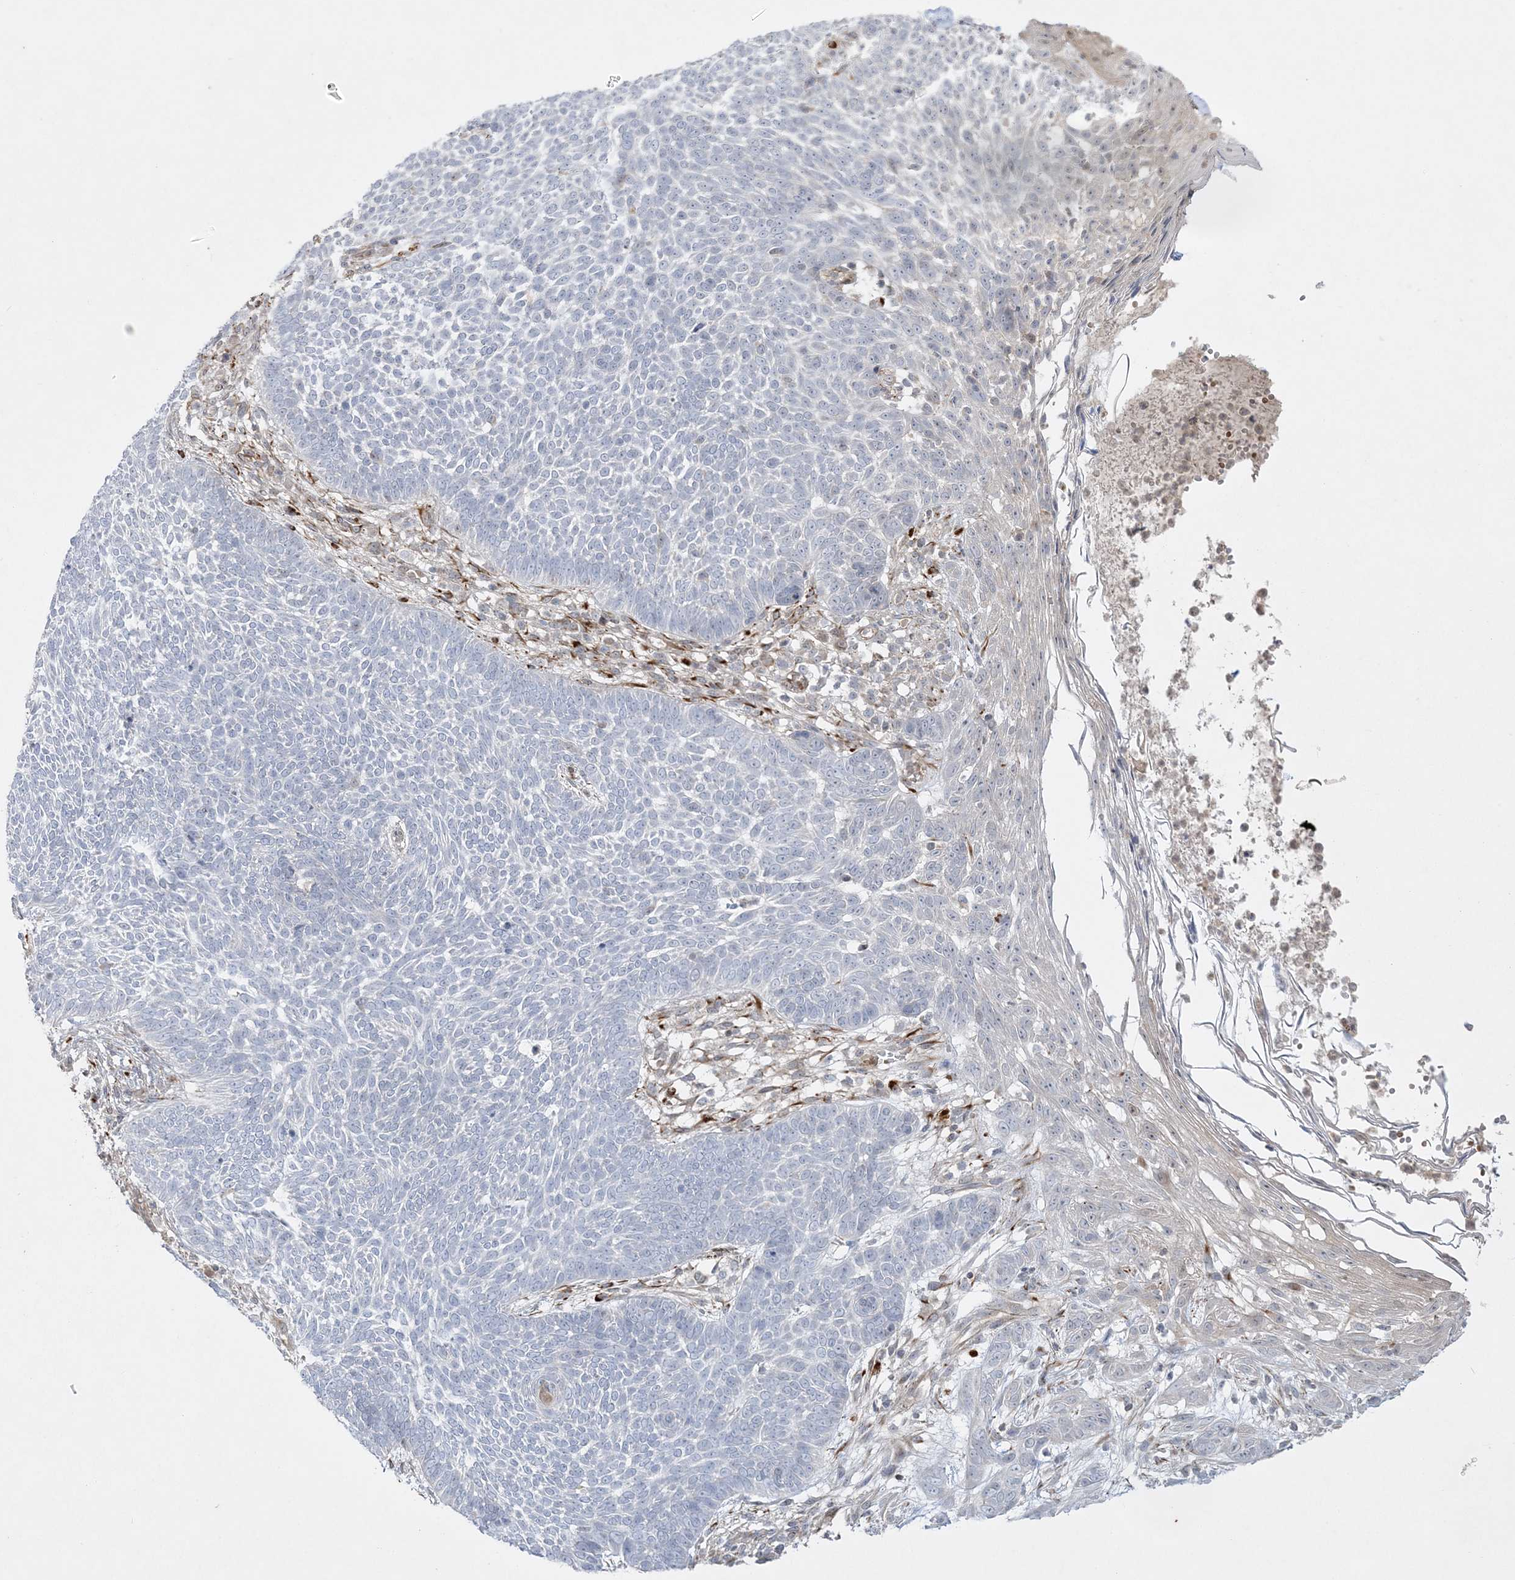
{"staining": {"intensity": "negative", "quantity": "none", "location": "none"}, "tissue": "skin cancer", "cell_type": "Tumor cells", "image_type": "cancer", "snomed": [{"axis": "morphology", "description": "Normal tissue, NOS"}, {"axis": "morphology", "description": "Basal cell carcinoma"}, {"axis": "topography", "description": "Skin"}], "caption": "Basal cell carcinoma (skin) was stained to show a protein in brown. There is no significant staining in tumor cells. (Stains: DAB (3,3'-diaminobenzidine) IHC with hematoxylin counter stain, Microscopy: brightfield microscopy at high magnification).", "gene": "INPP1", "patient": {"sex": "male", "age": 64}}